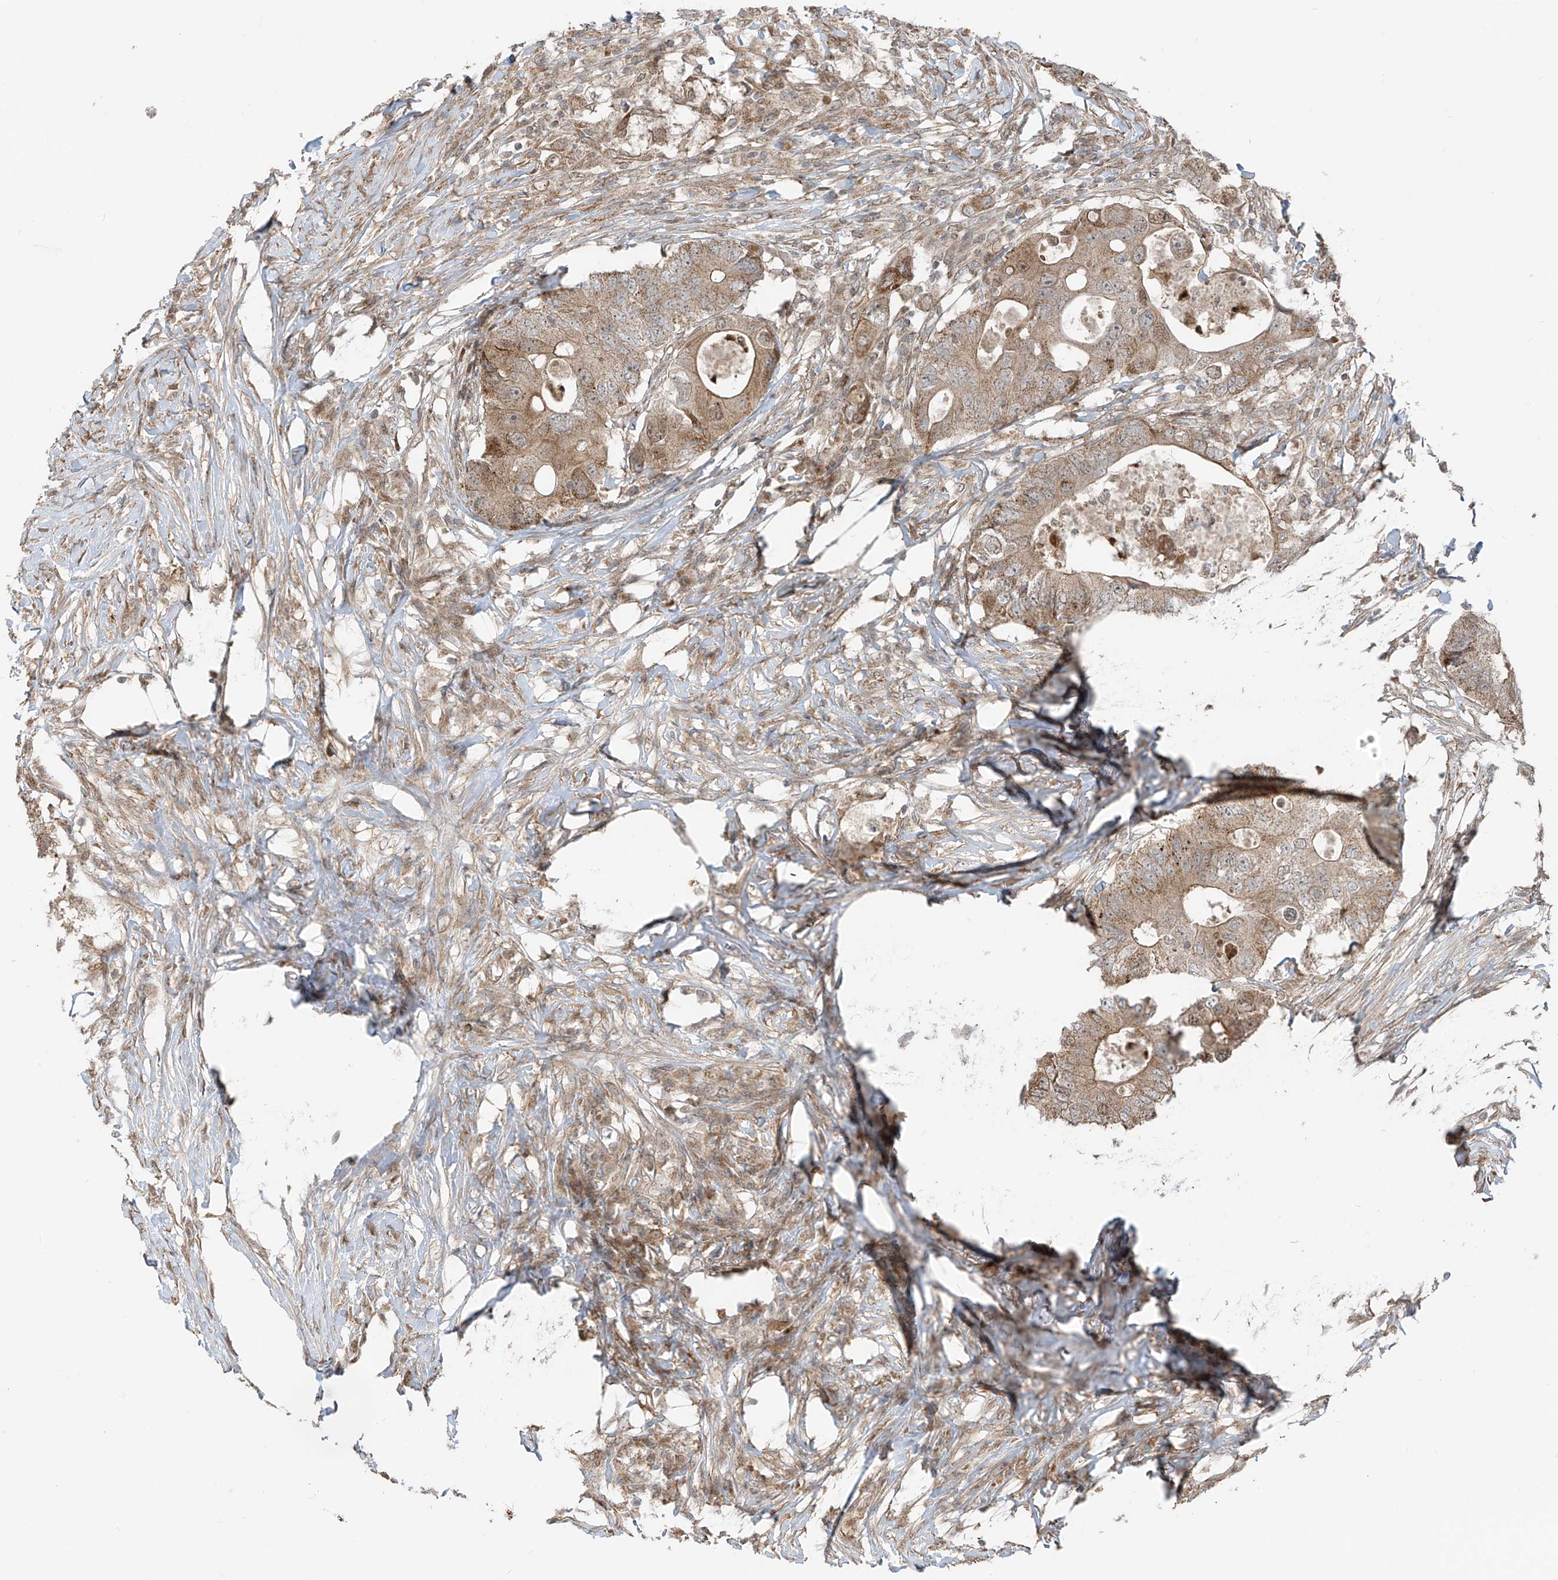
{"staining": {"intensity": "moderate", "quantity": ">75%", "location": "cytoplasmic/membranous"}, "tissue": "colorectal cancer", "cell_type": "Tumor cells", "image_type": "cancer", "snomed": [{"axis": "morphology", "description": "Adenocarcinoma, NOS"}, {"axis": "topography", "description": "Colon"}], "caption": "Adenocarcinoma (colorectal) tissue demonstrates moderate cytoplasmic/membranous expression in about >75% of tumor cells, visualized by immunohistochemistry.", "gene": "PDE11A", "patient": {"sex": "male", "age": 71}}